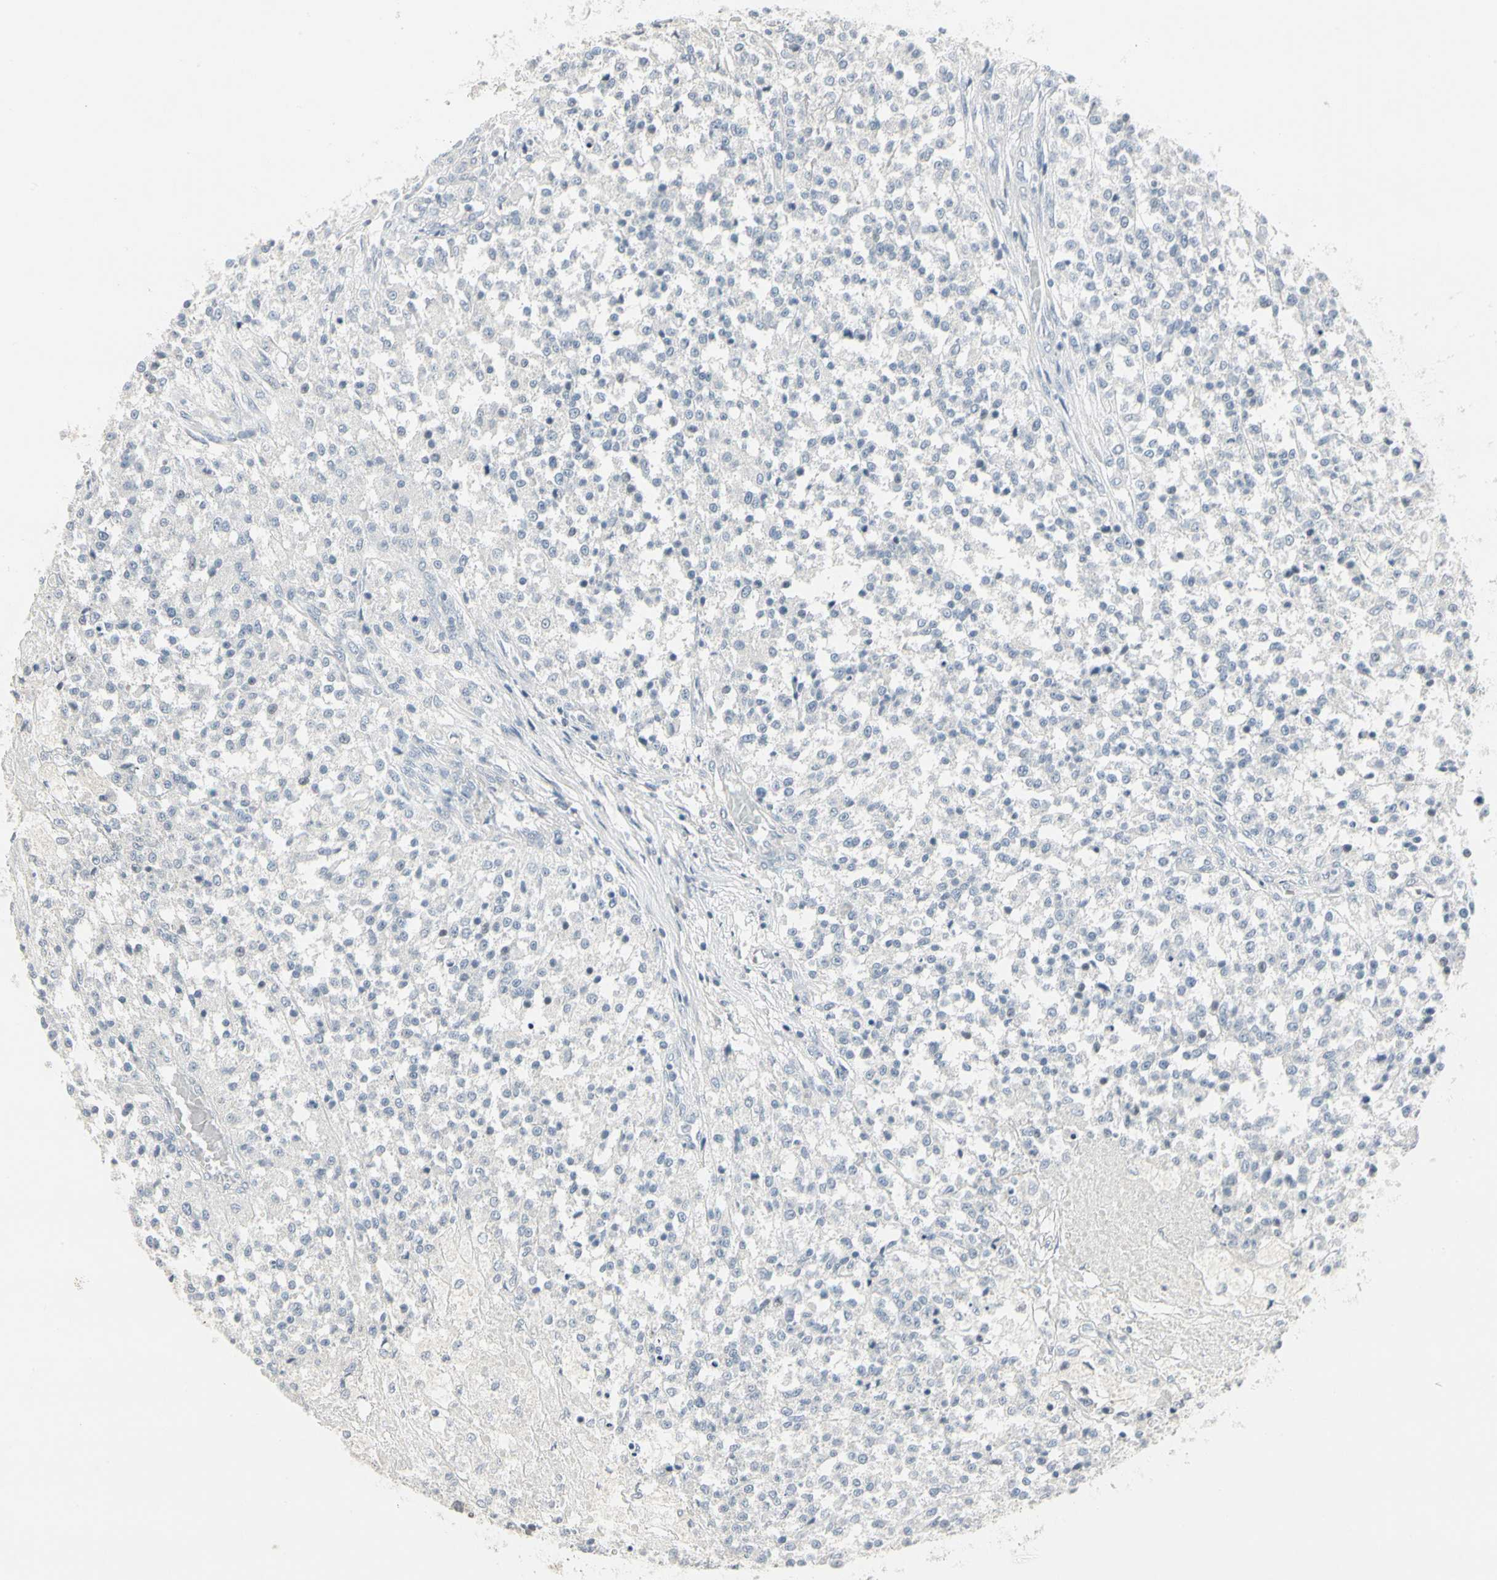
{"staining": {"intensity": "negative", "quantity": "none", "location": "none"}, "tissue": "testis cancer", "cell_type": "Tumor cells", "image_type": "cancer", "snomed": [{"axis": "morphology", "description": "Seminoma, NOS"}, {"axis": "topography", "description": "Testis"}], "caption": "Immunohistochemistry histopathology image of human testis cancer stained for a protein (brown), which shows no staining in tumor cells.", "gene": "DMPK", "patient": {"sex": "male", "age": 59}}